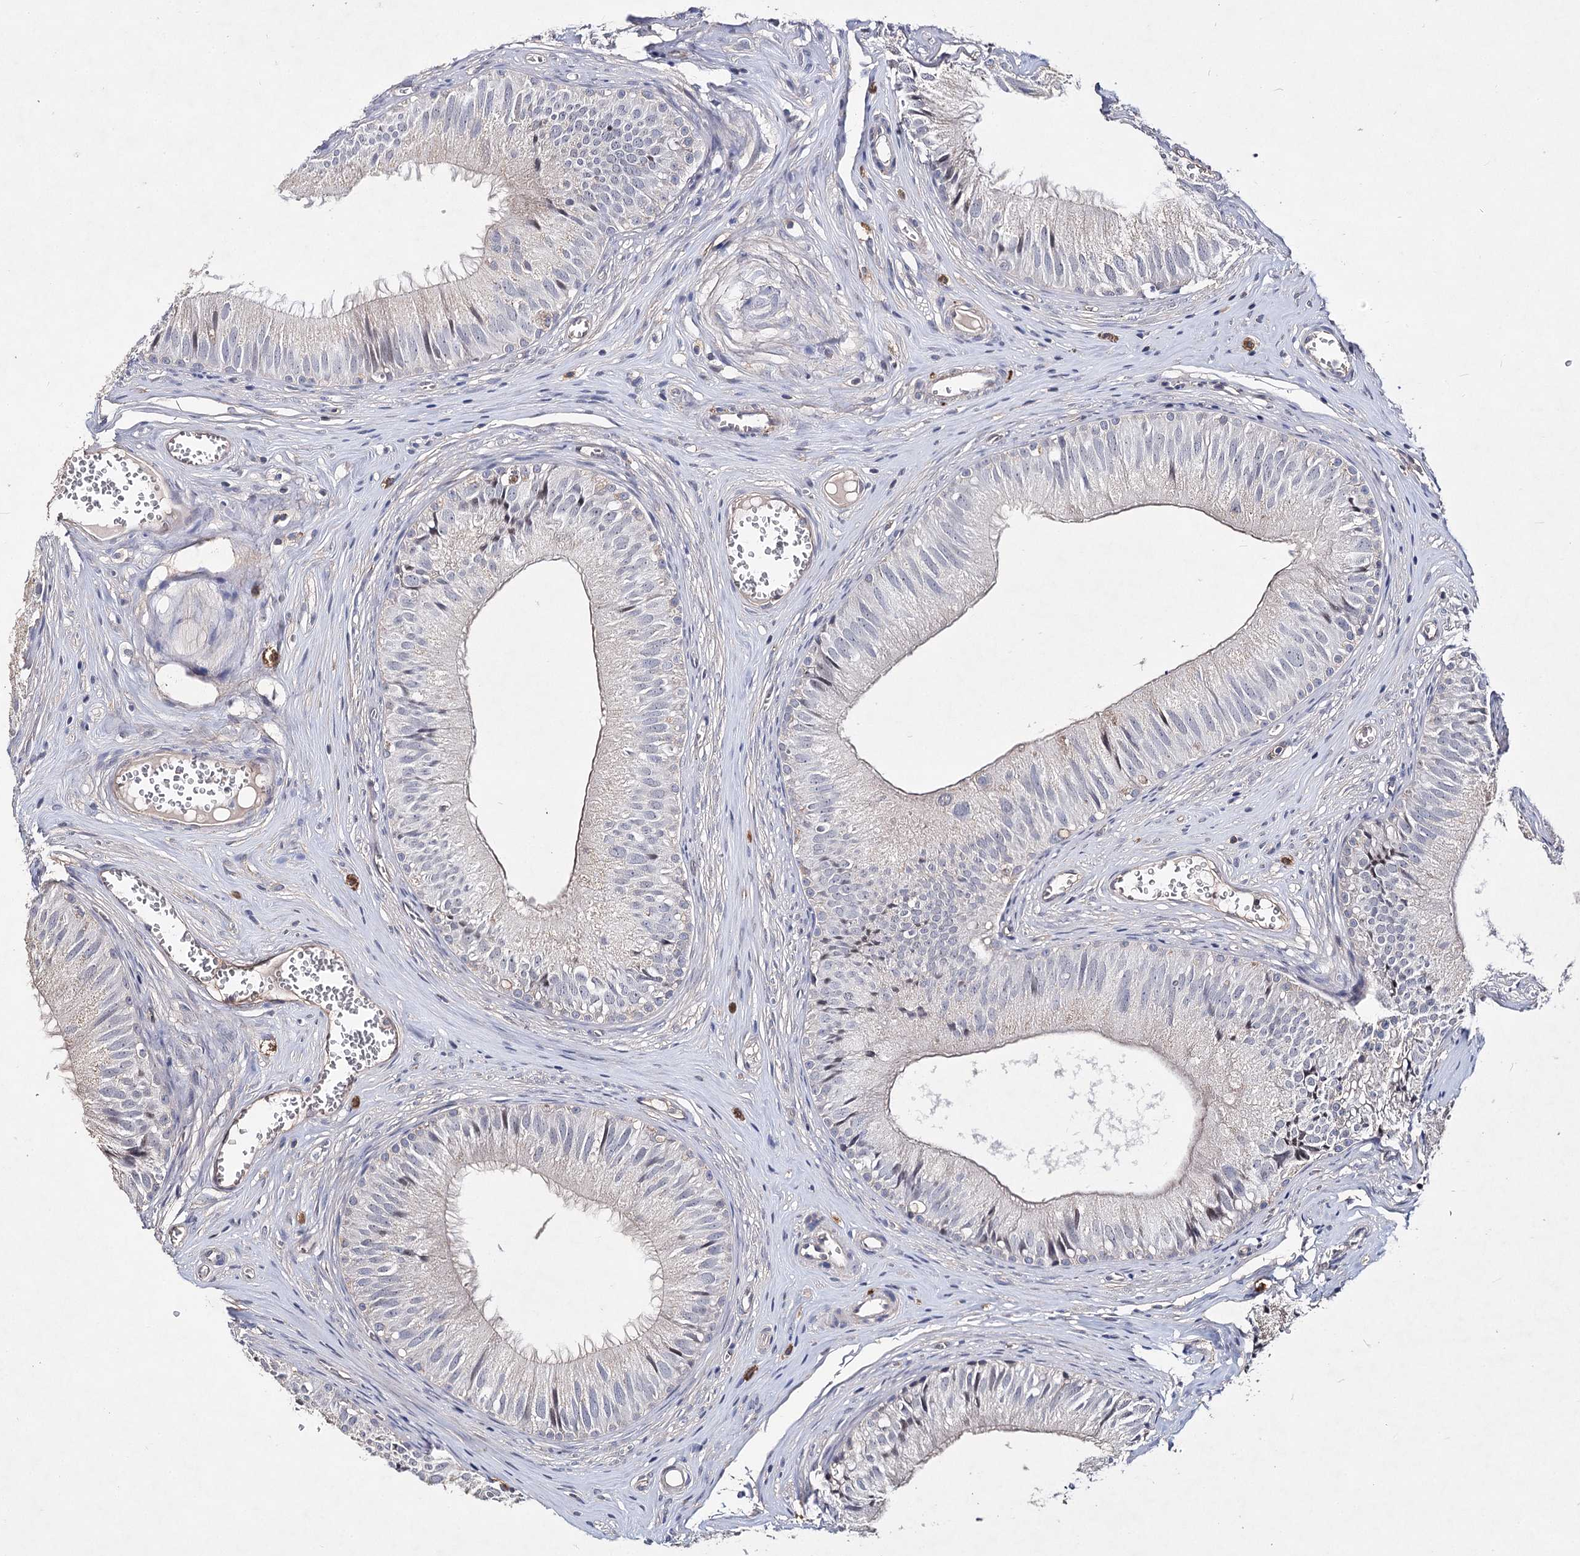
{"staining": {"intensity": "weak", "quantity": "<25%", "location": "cytoplasmic/membranous"}, "tissue": "epididymis", "cell_type": "Glandular cells", "image_type": "normal", "snomed": [{"axis": "morphology", "description": "Normal tissue, NOS"}, {"axis": "topography", "description": "Epididymis"}], "caption": "Immunohistochemical staining of benign human epididymis reveals no significant expression in glandular cells.", "gene": "TMEM218", "patient": {"sex": "male", "age": 36}}